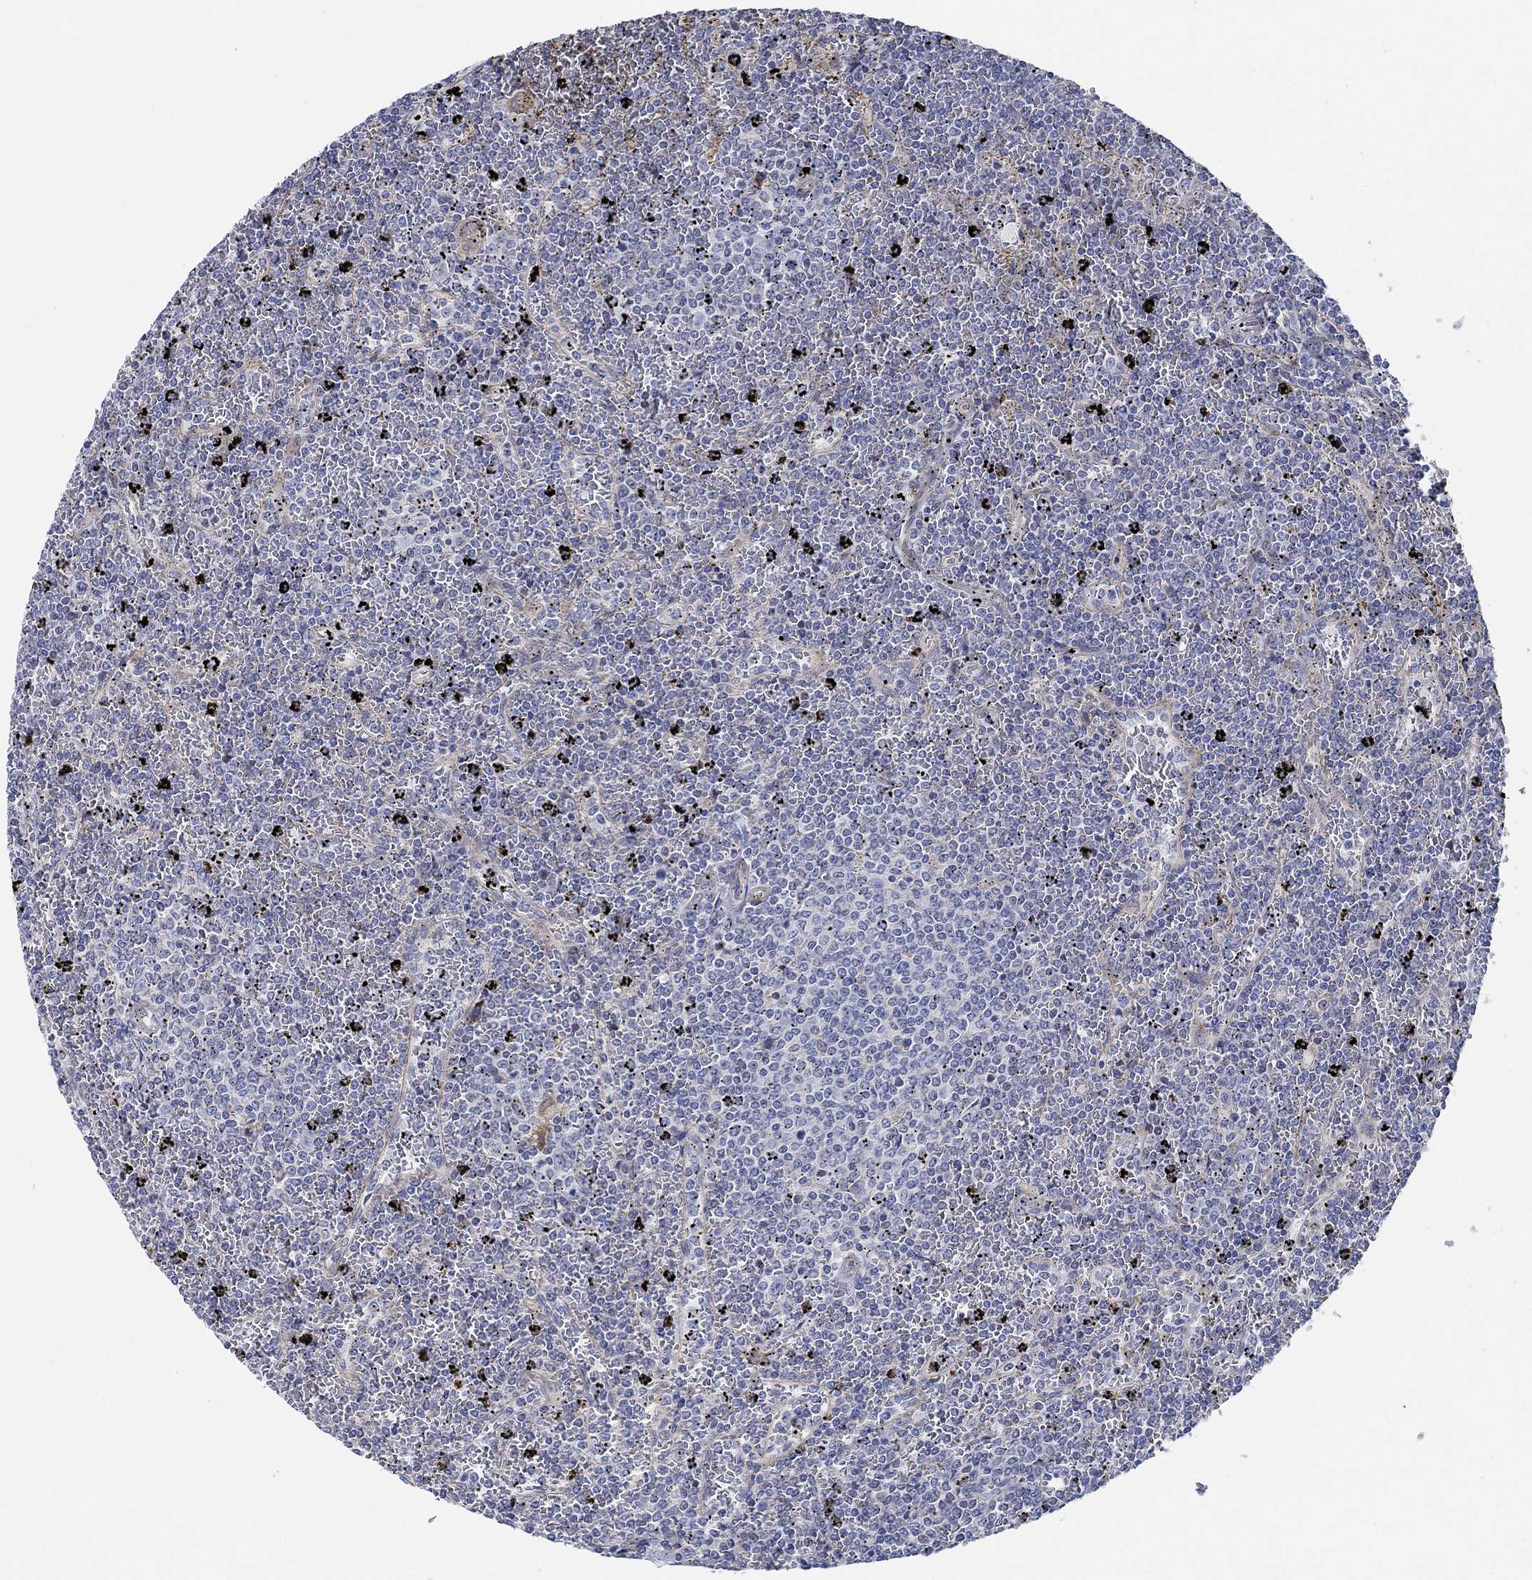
{"staining": {"intensity": "negative", "quantity": "none", "location": "none"}, "tissue": "lymphoma", "cell_type": "Tumor cells", "image_type": "cancer", "snomed": [{"axis": "morphology", "description": "Malignant lymphoma, non-Hodgkin's type, Low grade"}, {"axis": "topography", "description": "Spleen"}], "caption": "IHC photomicrograph of neoplastic tissue: human lymphoma stained with DAB reveals no significant protein positivity in tumor cells.", "gene": "FMN1", "patient": {"sex": "female", "age": 77}}